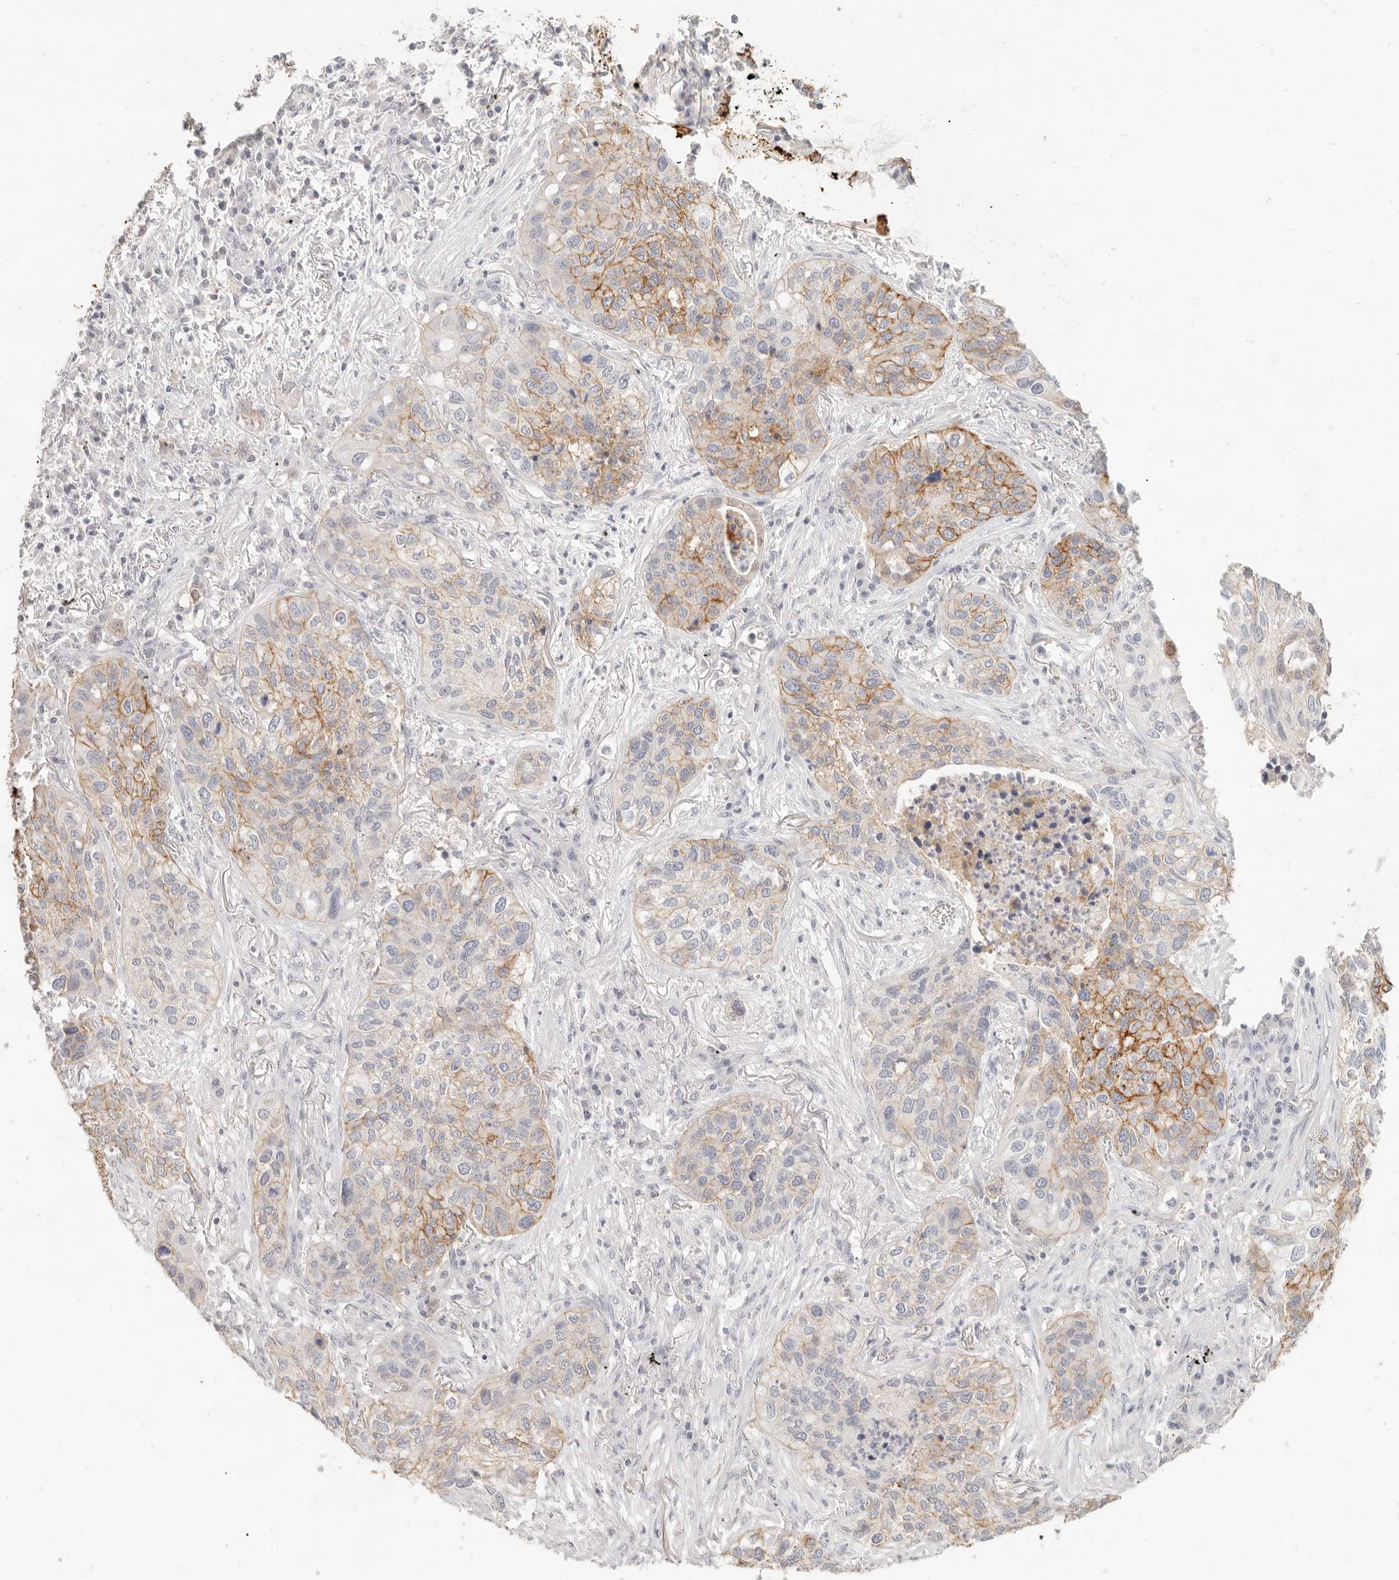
{"staining": {"intensity": "moderate", "quantity": "25%-75%", "location": "cytoplasmic/membranous"}, "tissue": "lung cancer", "cell_type": "Tumor cells", "image_type": "cancer", "snomed": [{"axis": "morphology", "description": "Squamous cell carcinoma, NOS"}, {"axis": "topography", "description": "Lung"}], "caption": "Lung cancer stained with immunohistochemistry exhibits moderate cytoplasmic/membranous positivity in about 25%-75% of tumor cells.", "gene": "EPCAM", "patient": {"sex": "female", "age": 63}}